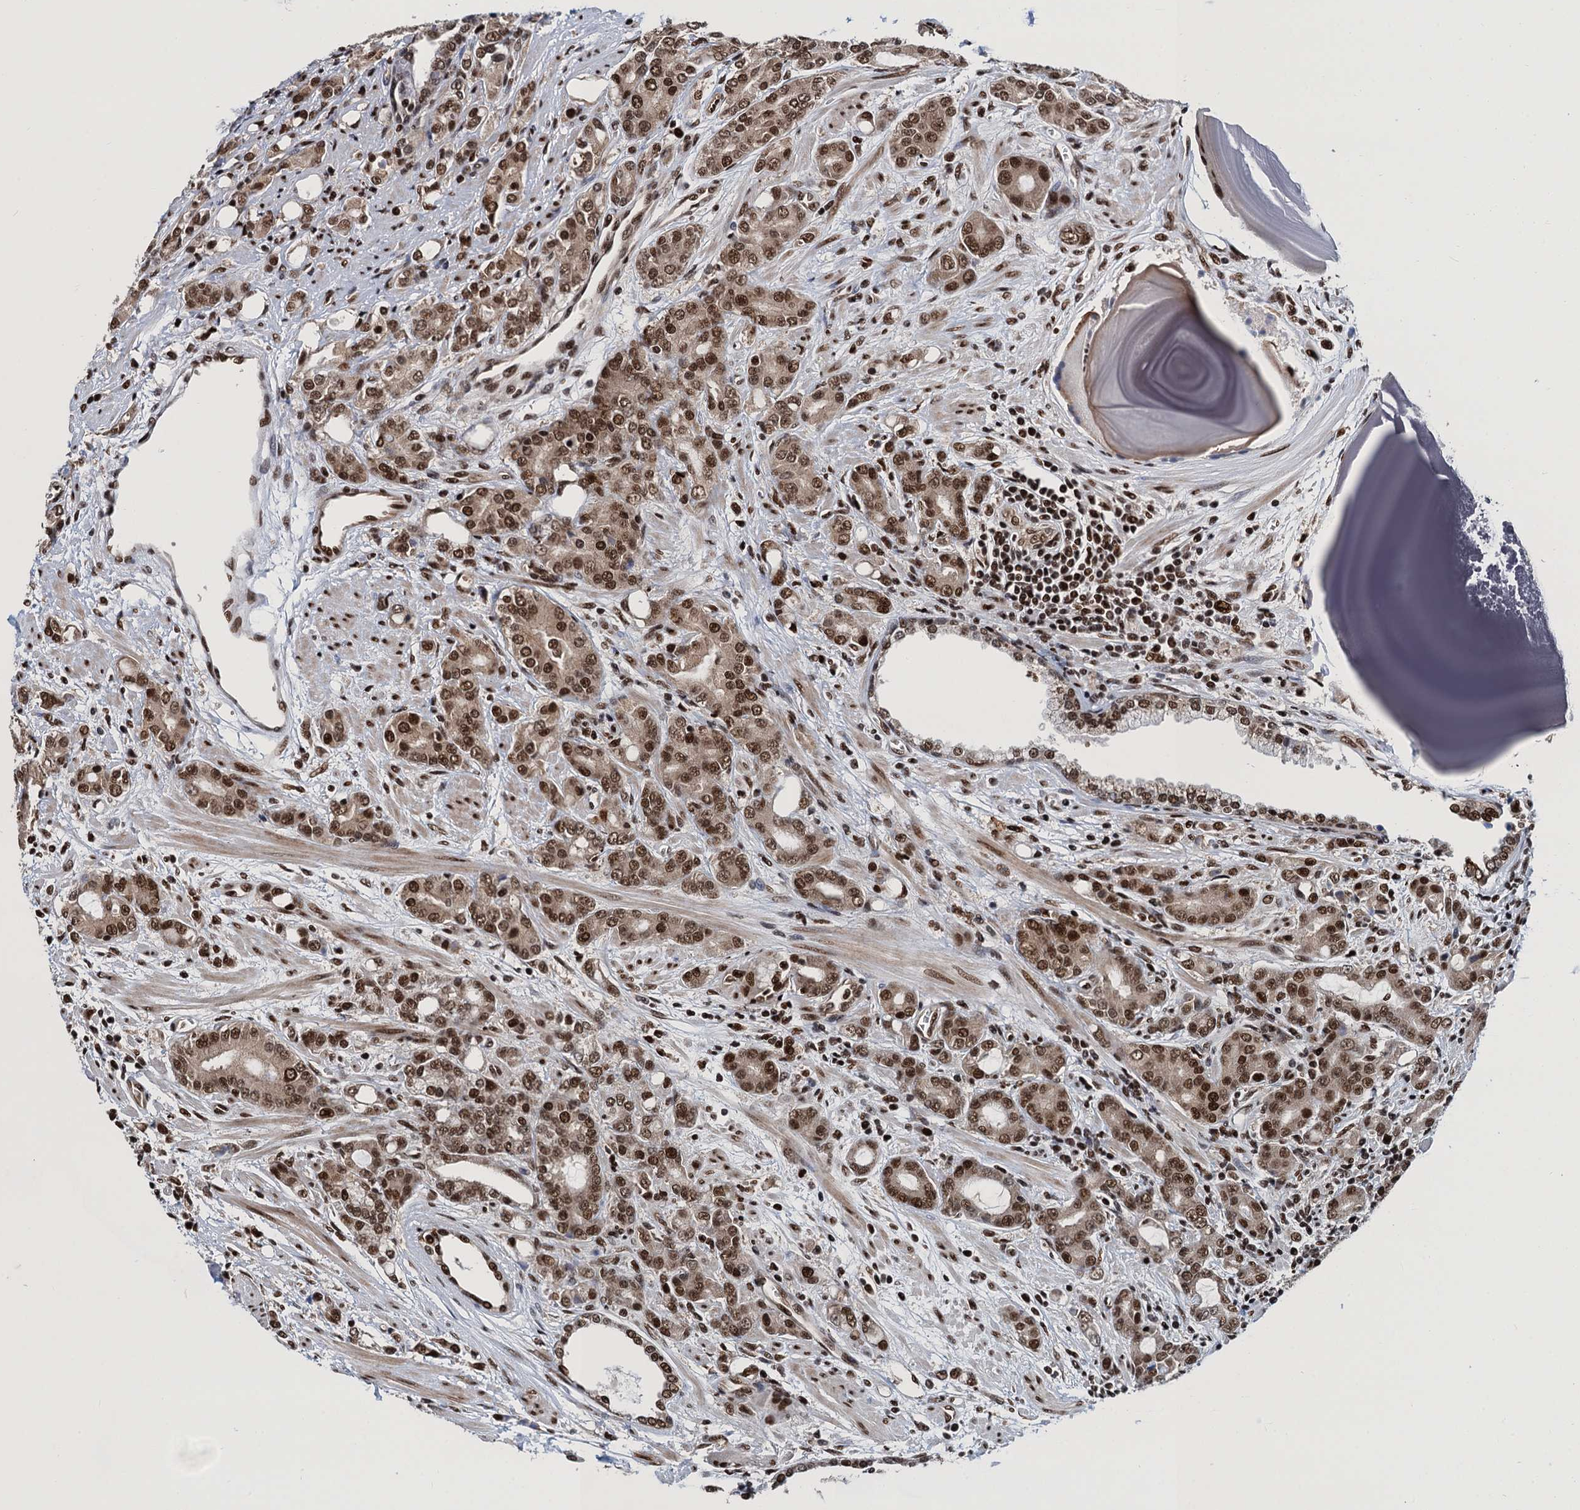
{"staining": {"intensity": "moderate", "quantity": ">75%", "location": "nuclear"}, "tissue": "prostate cancer", "cell_type": "Tumor cells", "image_type": "cancer", "snomed": [{"axis": "morphology", "description": "Adenocarcinoma, High grade"}, {"axis": "topography", "description": "Prostate"}], "caption": "A brown stain shows moderate nuclear expression of a protein in prostate adenocarcinoma (high-grade) tumor cells.", "gene": "PPP4R1", "patient": {"sex": "male", "age": 62}}